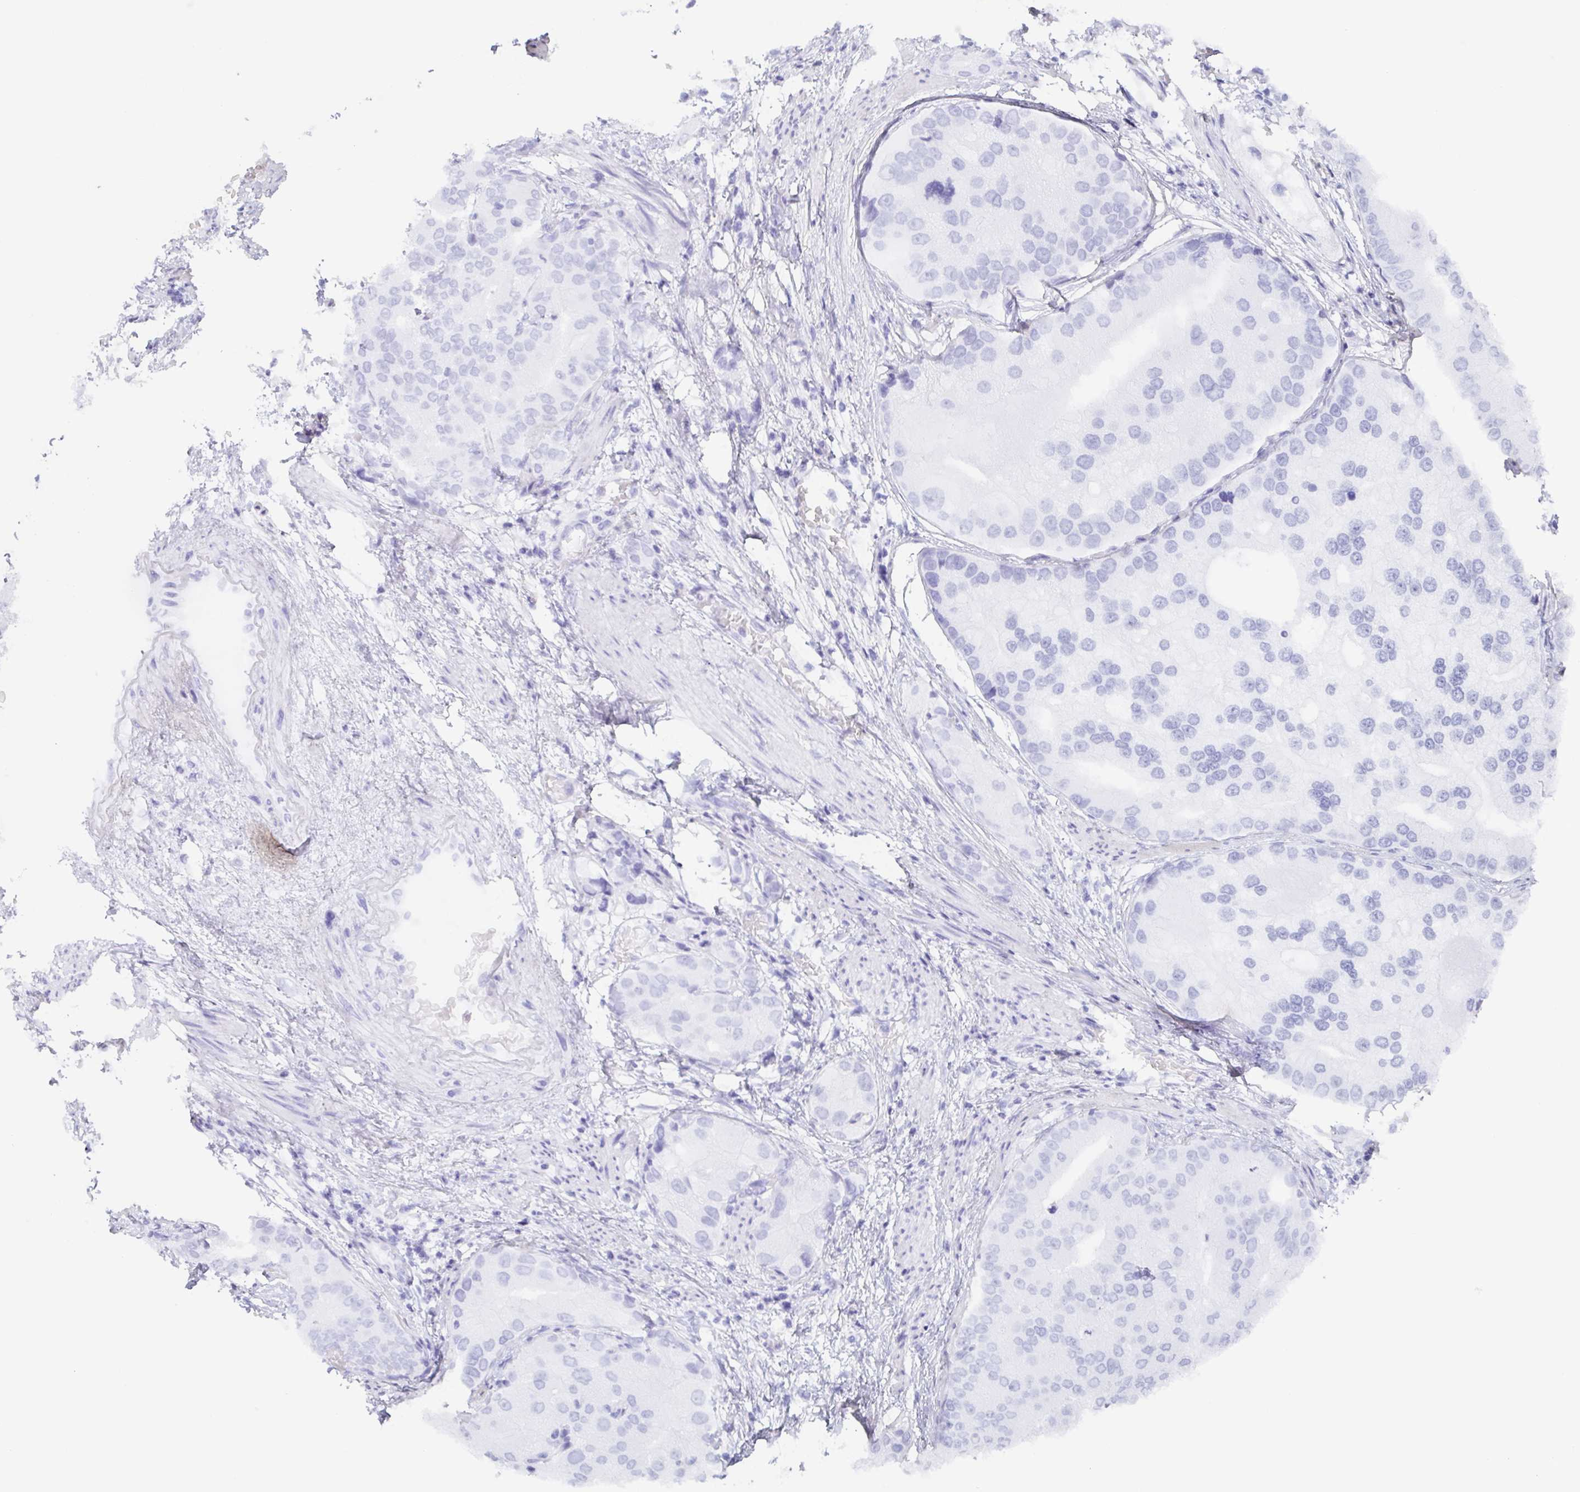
{"staining": {"intensity": "negative", "quantity": "none", "location": "none"}, "tissue": "prostate cancer", "cell_type": "Tumor cells", "image_type": "cancer", "snomed": [{"axis": "morphology", "description": "Adenocarcinoma, High grade"}, {"axis": "topography", "description": "Prostate"}], "caption": "Immunohistochemistry image of neoplastic tissue: human prostate cancer (adenocarcinoma (high-grade)) stained with DAB displays no significant protein staining in tumor cells.", "gene": "POU2F3", "patient": {"sex": "male", "age": 70}}